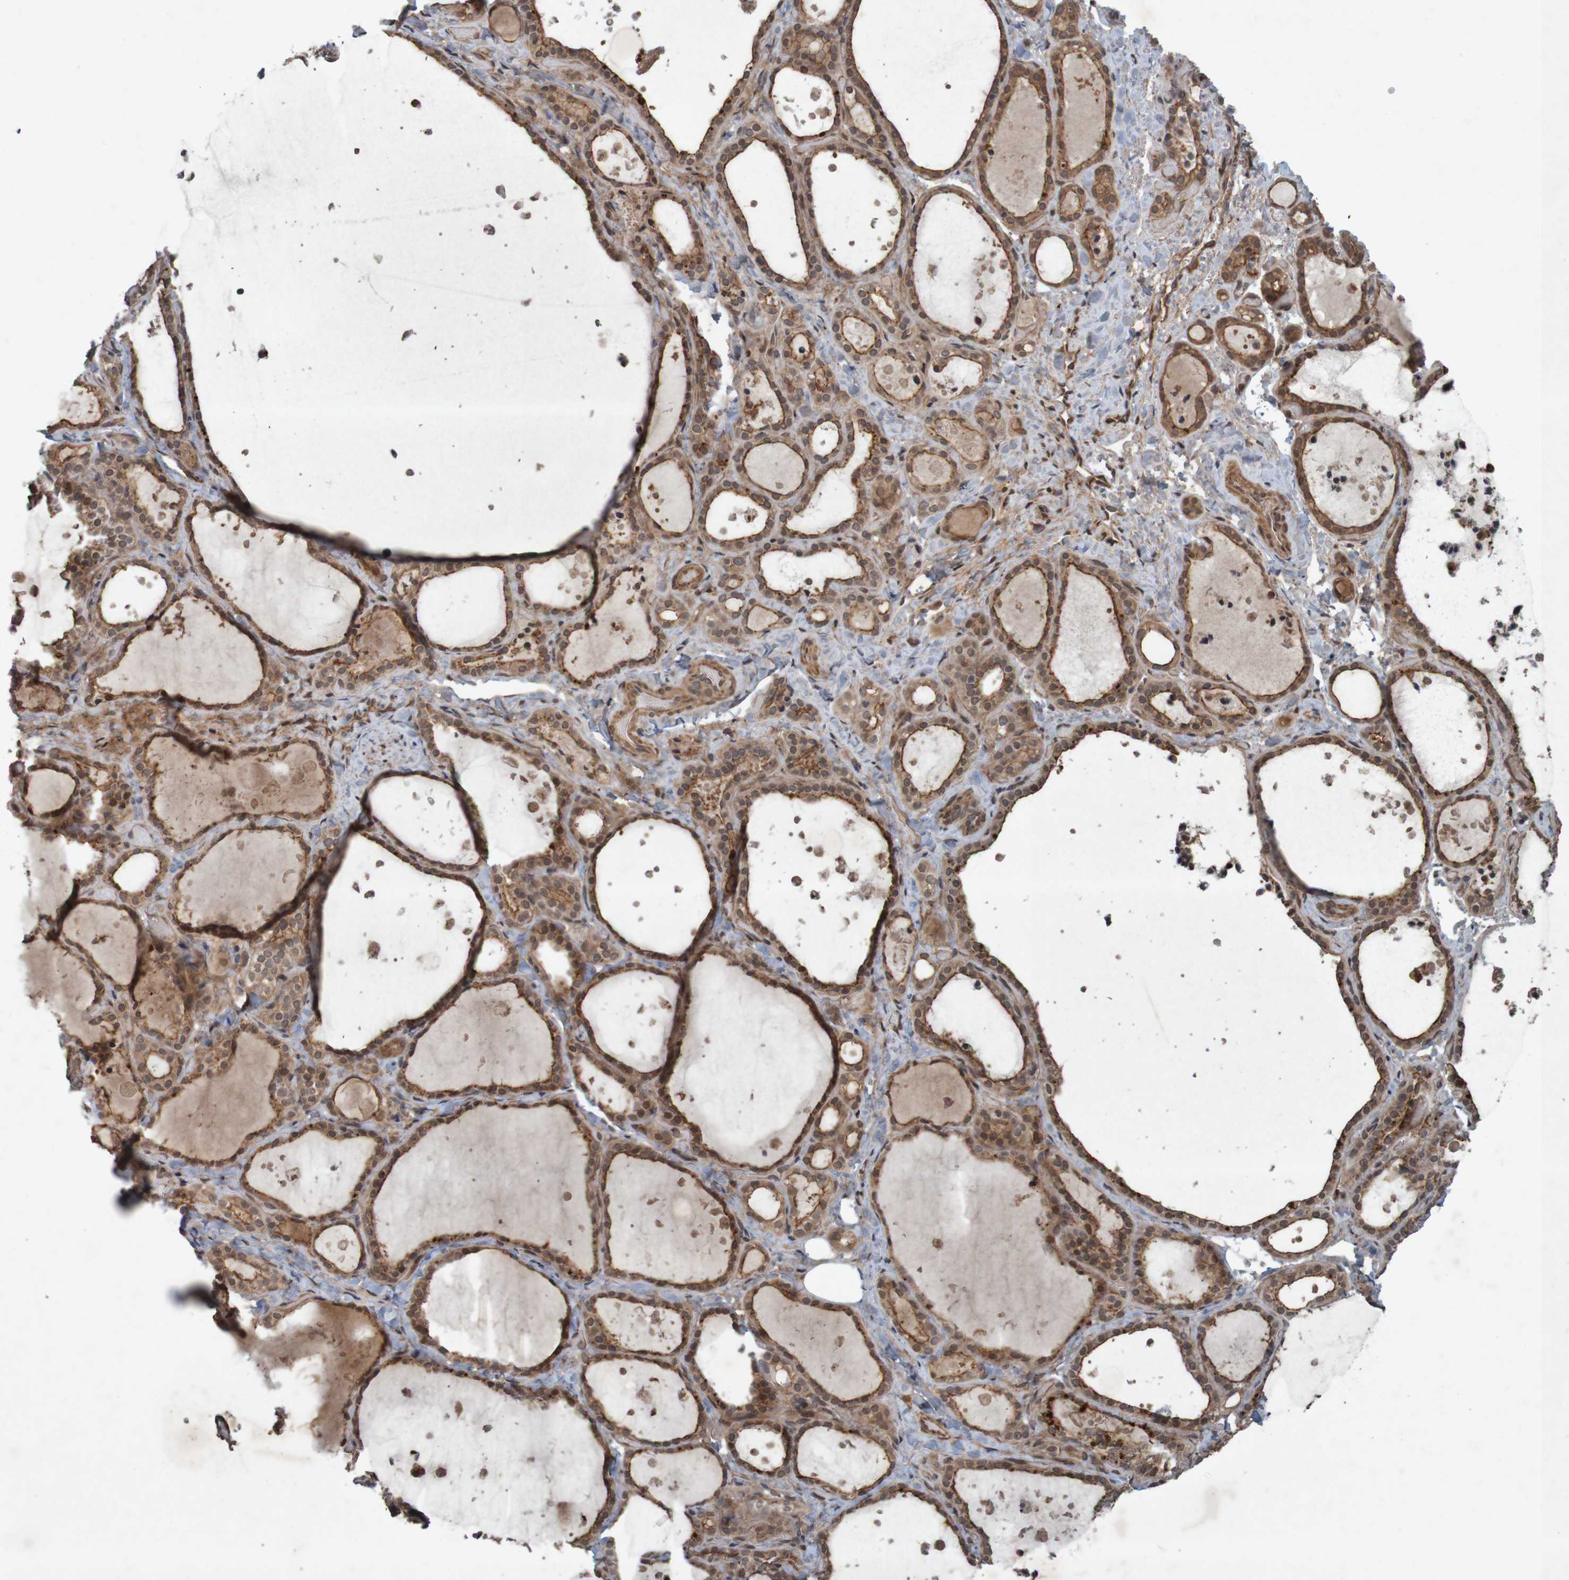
{"staining": {"intensity": "moderate", "quantity": ">75%", "location": "cytoplasmic/membranous"}, "tissue": "thyroid gland", "cell_type": "Glandular cells", "image_type": "normal", "snomed": [{"axis": "morphology", "description": "Normal tissue, NOS"}, {"axis": "topography", "description": "Thyroid gland"}], "caption": "Approximately >75% of glandular cells in unremarkable human thyroid gland demonstrate moderate cytoplasmic/membranous protein staining as visualized by brown immunohistochemical staining.", "gene": "ARHGEF11", "patient": {"sex": "female", "age": 44}}